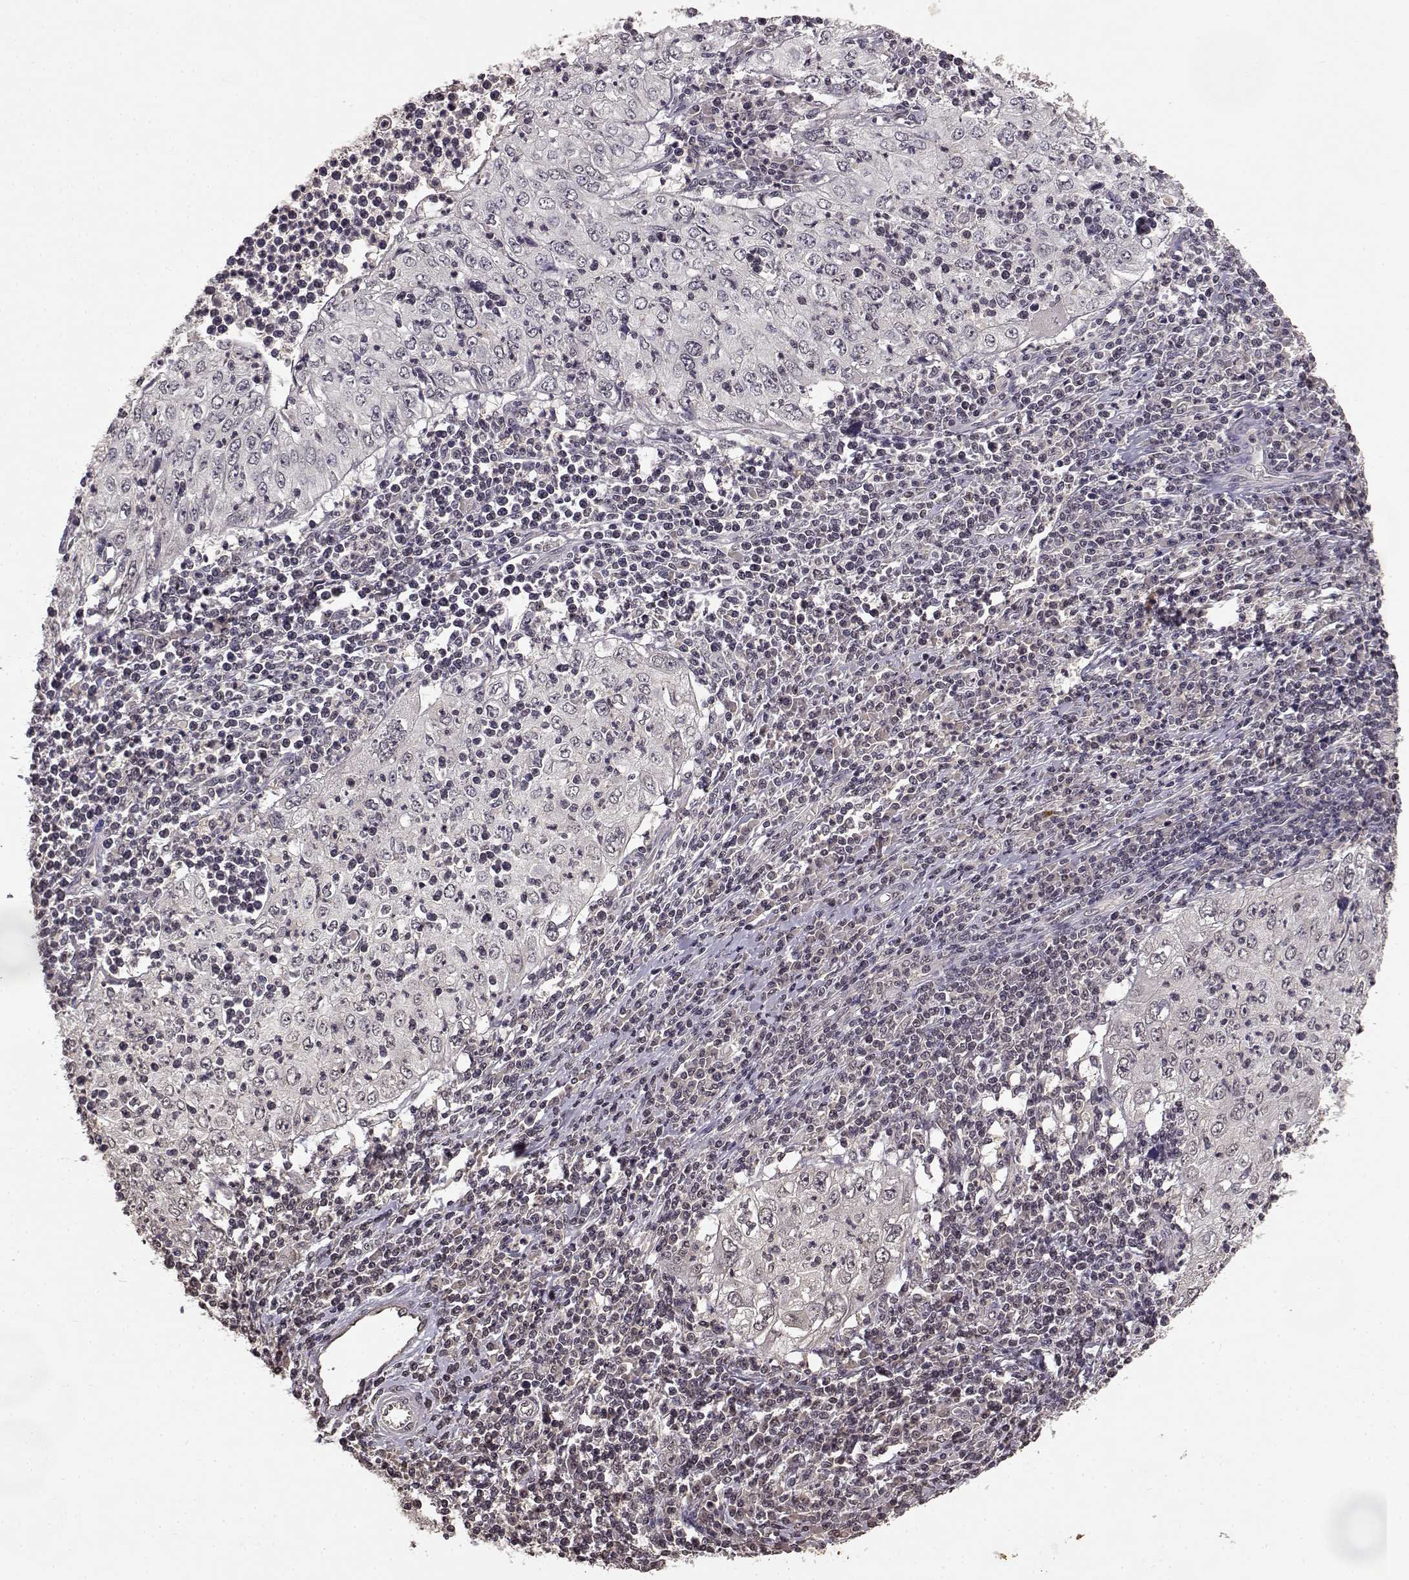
{"staining": {"intensity": "negative", "quantity": "none", "location": "none"}, "tissue": "cervical cancer", "cell_type": "Tumor cells", "image_type": "cancer", "snomed": [{"axis": "morphology", "description": "Squamous cell carcinoma, NOS"}, {"axis": "topography", "description": "Cervix"}], "caption": "Human cervical cancer stained for a protein using IHC demonstrates no staining in tumor cells.", "gene": "NTRK2", "patient": {"sex": "female", "age": 24}}